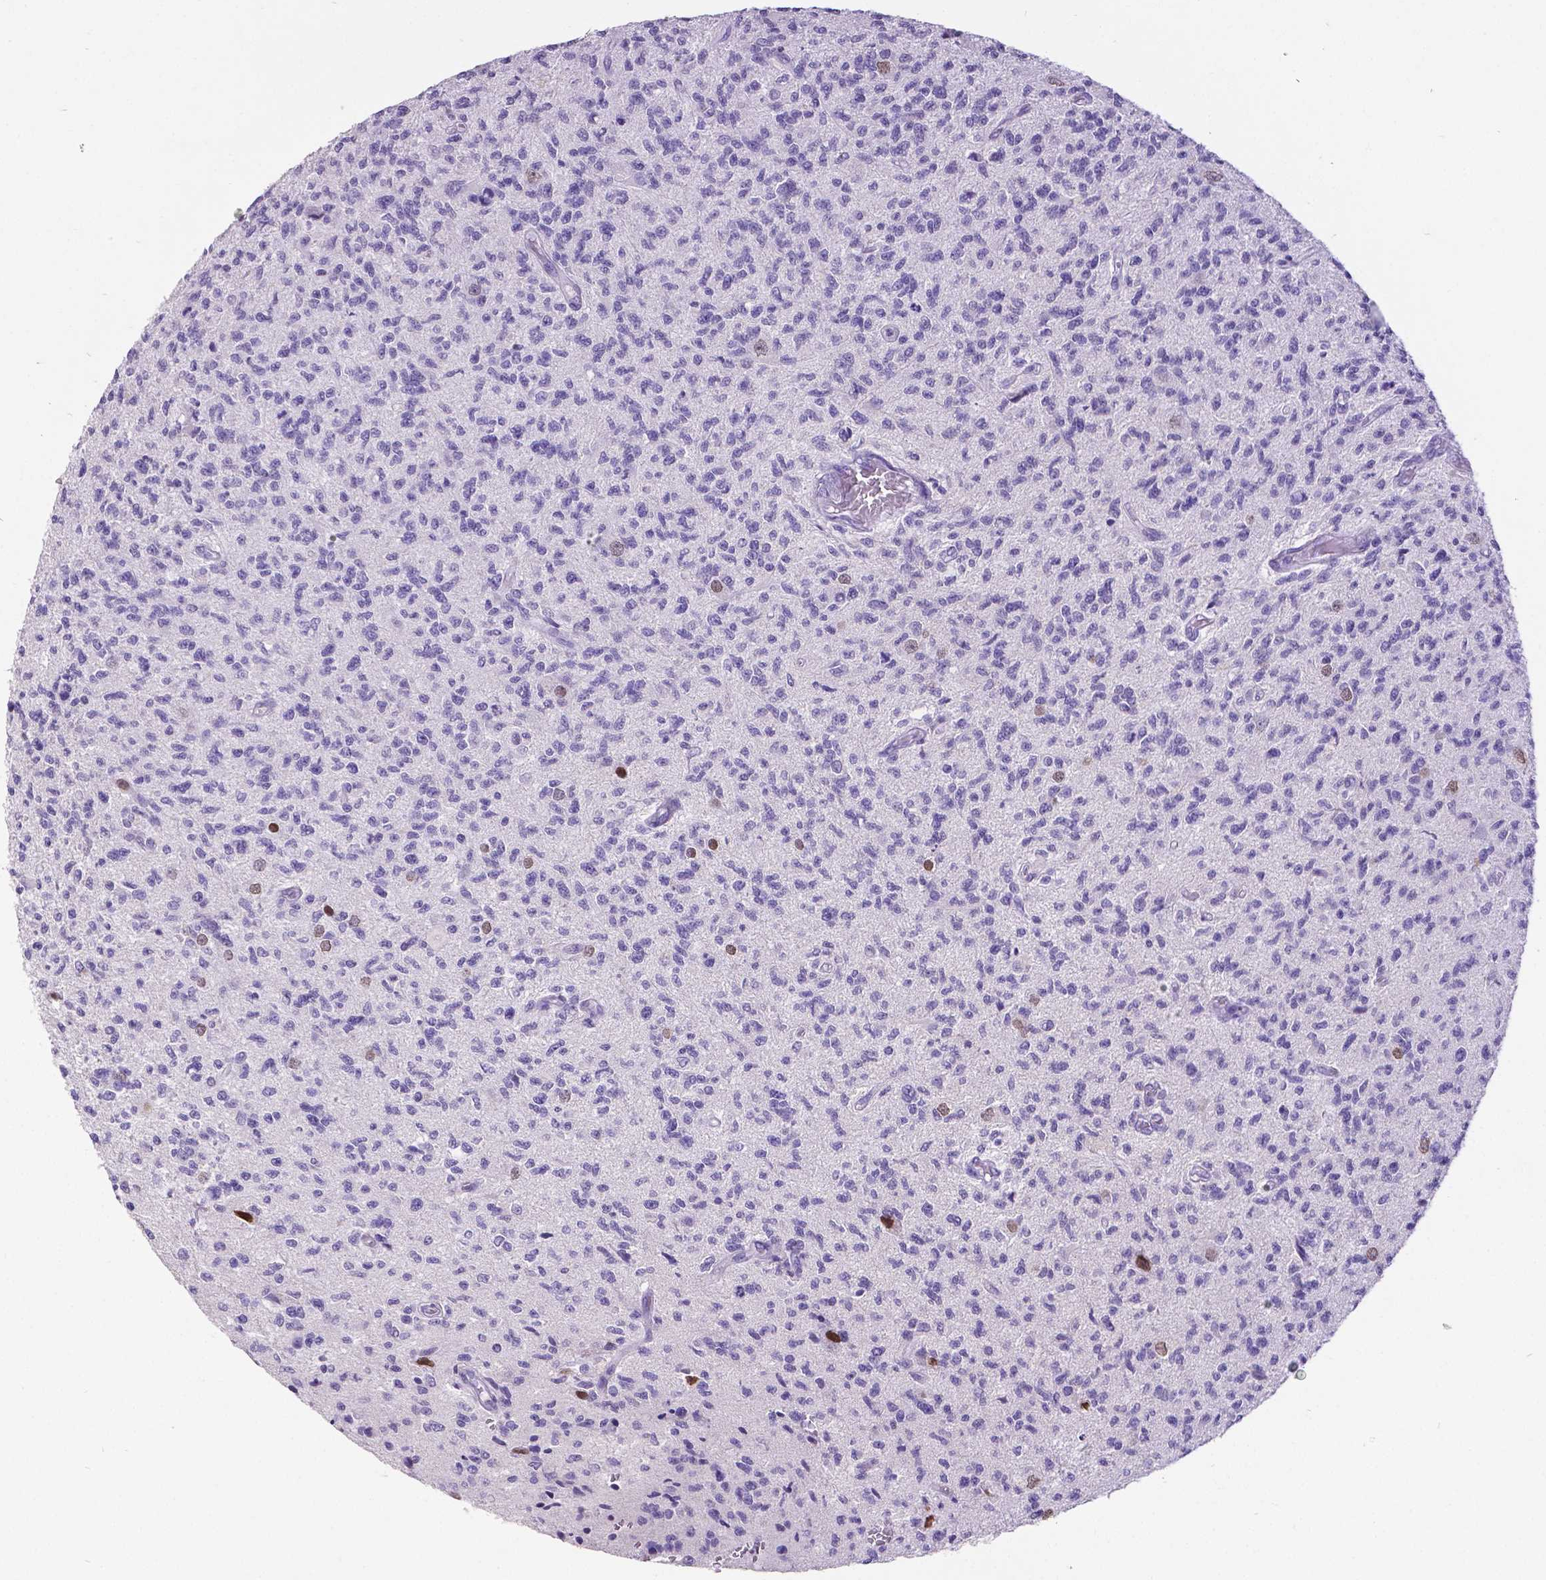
{"staining": {"intensity": "moderate", "quantity": "<25%", "location": "nuclear"}, "tissue": "glioma", "cell_type": "Tumor cells", "image_type": "cancer", "snomed": [{"axis": "morphology", "description": "Glioma, malignant, High grade"}, {"axis": "topography", "description": "Brain"}], "caption": "Tumor cells demonstrate low levels of moderate nuclear expression in about <25% of cells in malignant high-grade glioma.", "gene": "SATB2", "patient": {"sex": "male", "age": 56}}